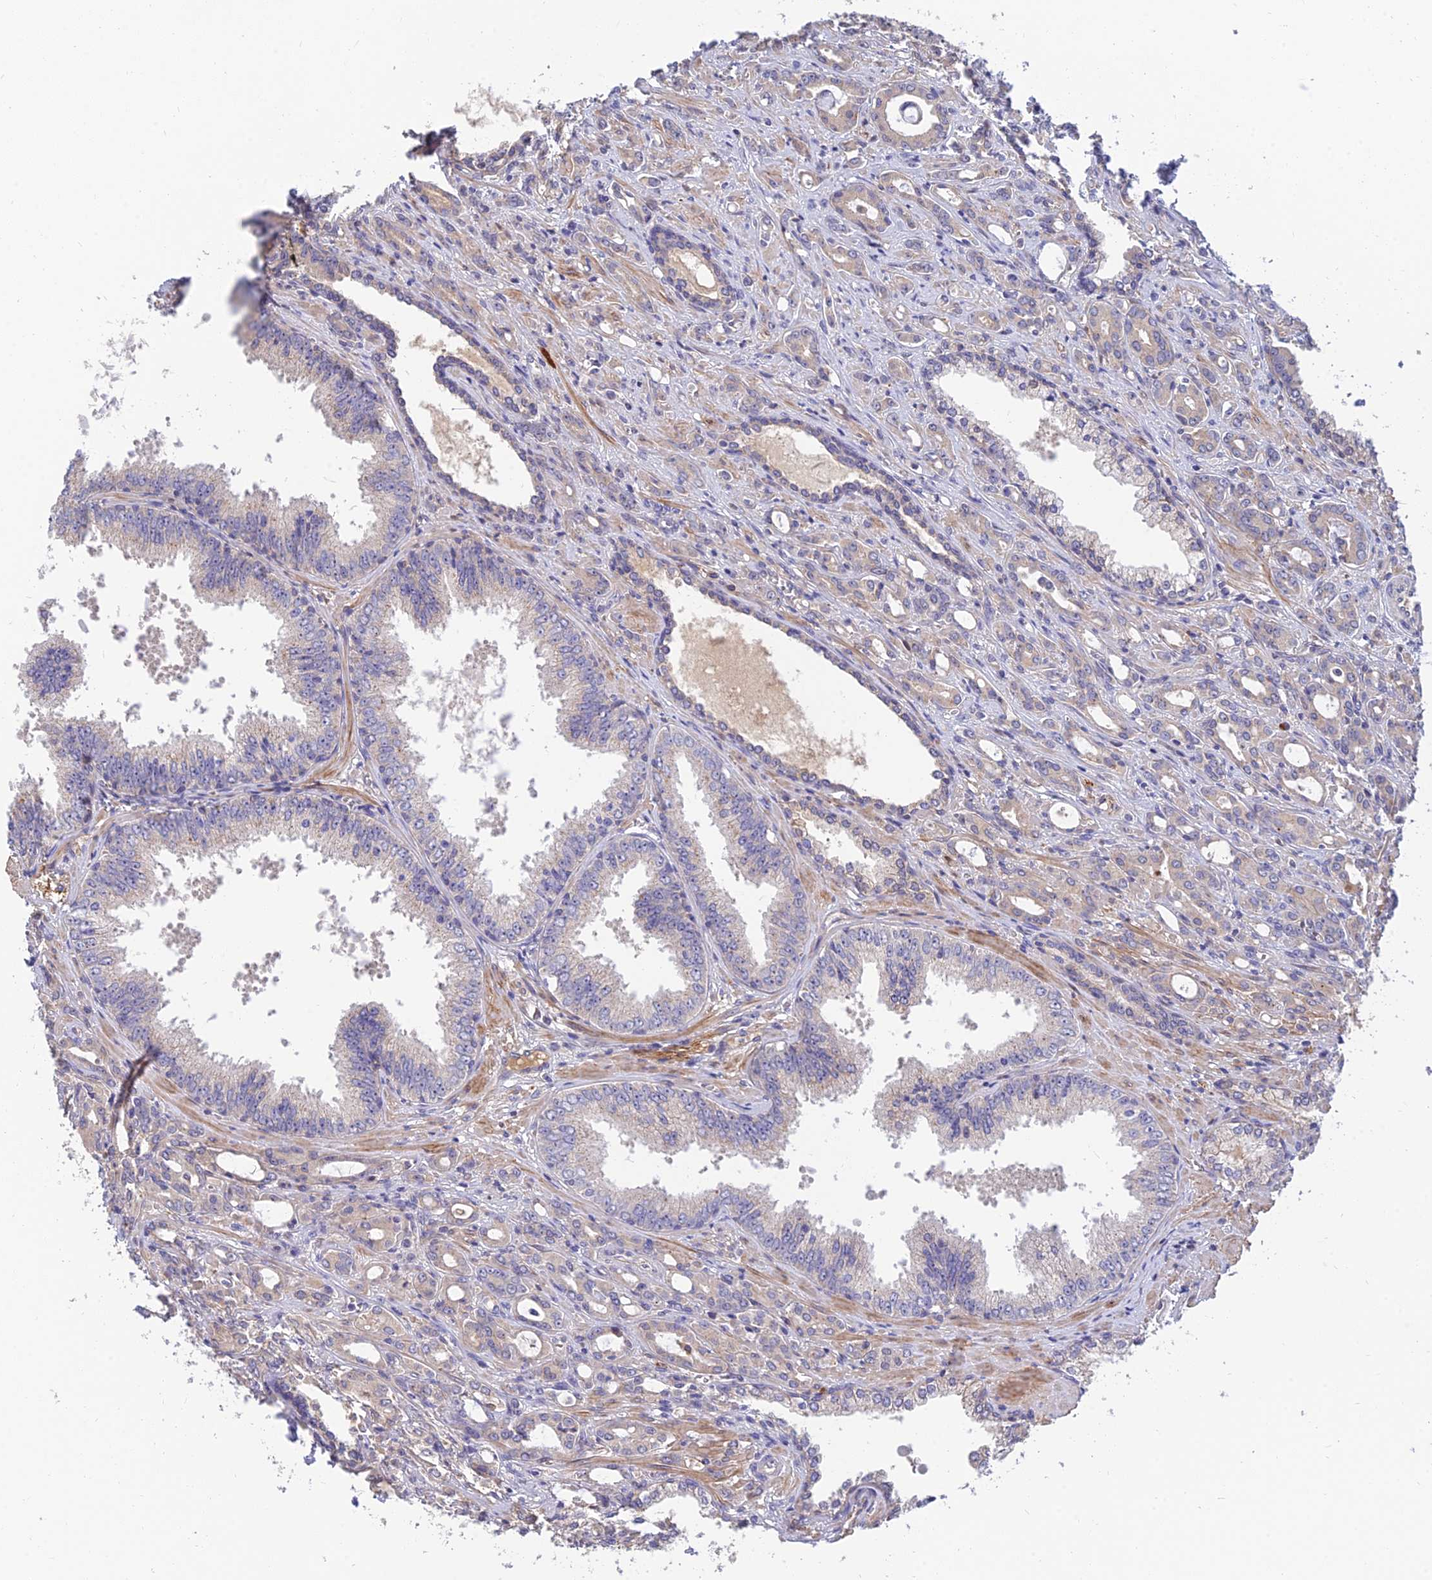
{"staining": {"intensity": "negative", "quantity": "none", "location": "none"}, "tissue": "prostate cancer", "cell_type": "Tumor cells", "image_type": "cancer", "snomed": [{"axis": "morphology", "description": "Adenocarcinoma, High grade"}, {"axis": "topography", "description": "Prostate"}], "caption": "The photomicrograph exhibits no staining of tumor cells in high-grade adenocarcinoma (prostate).", "gene": "MRPL35", "patient": {"sex": "male", "age": 72}}